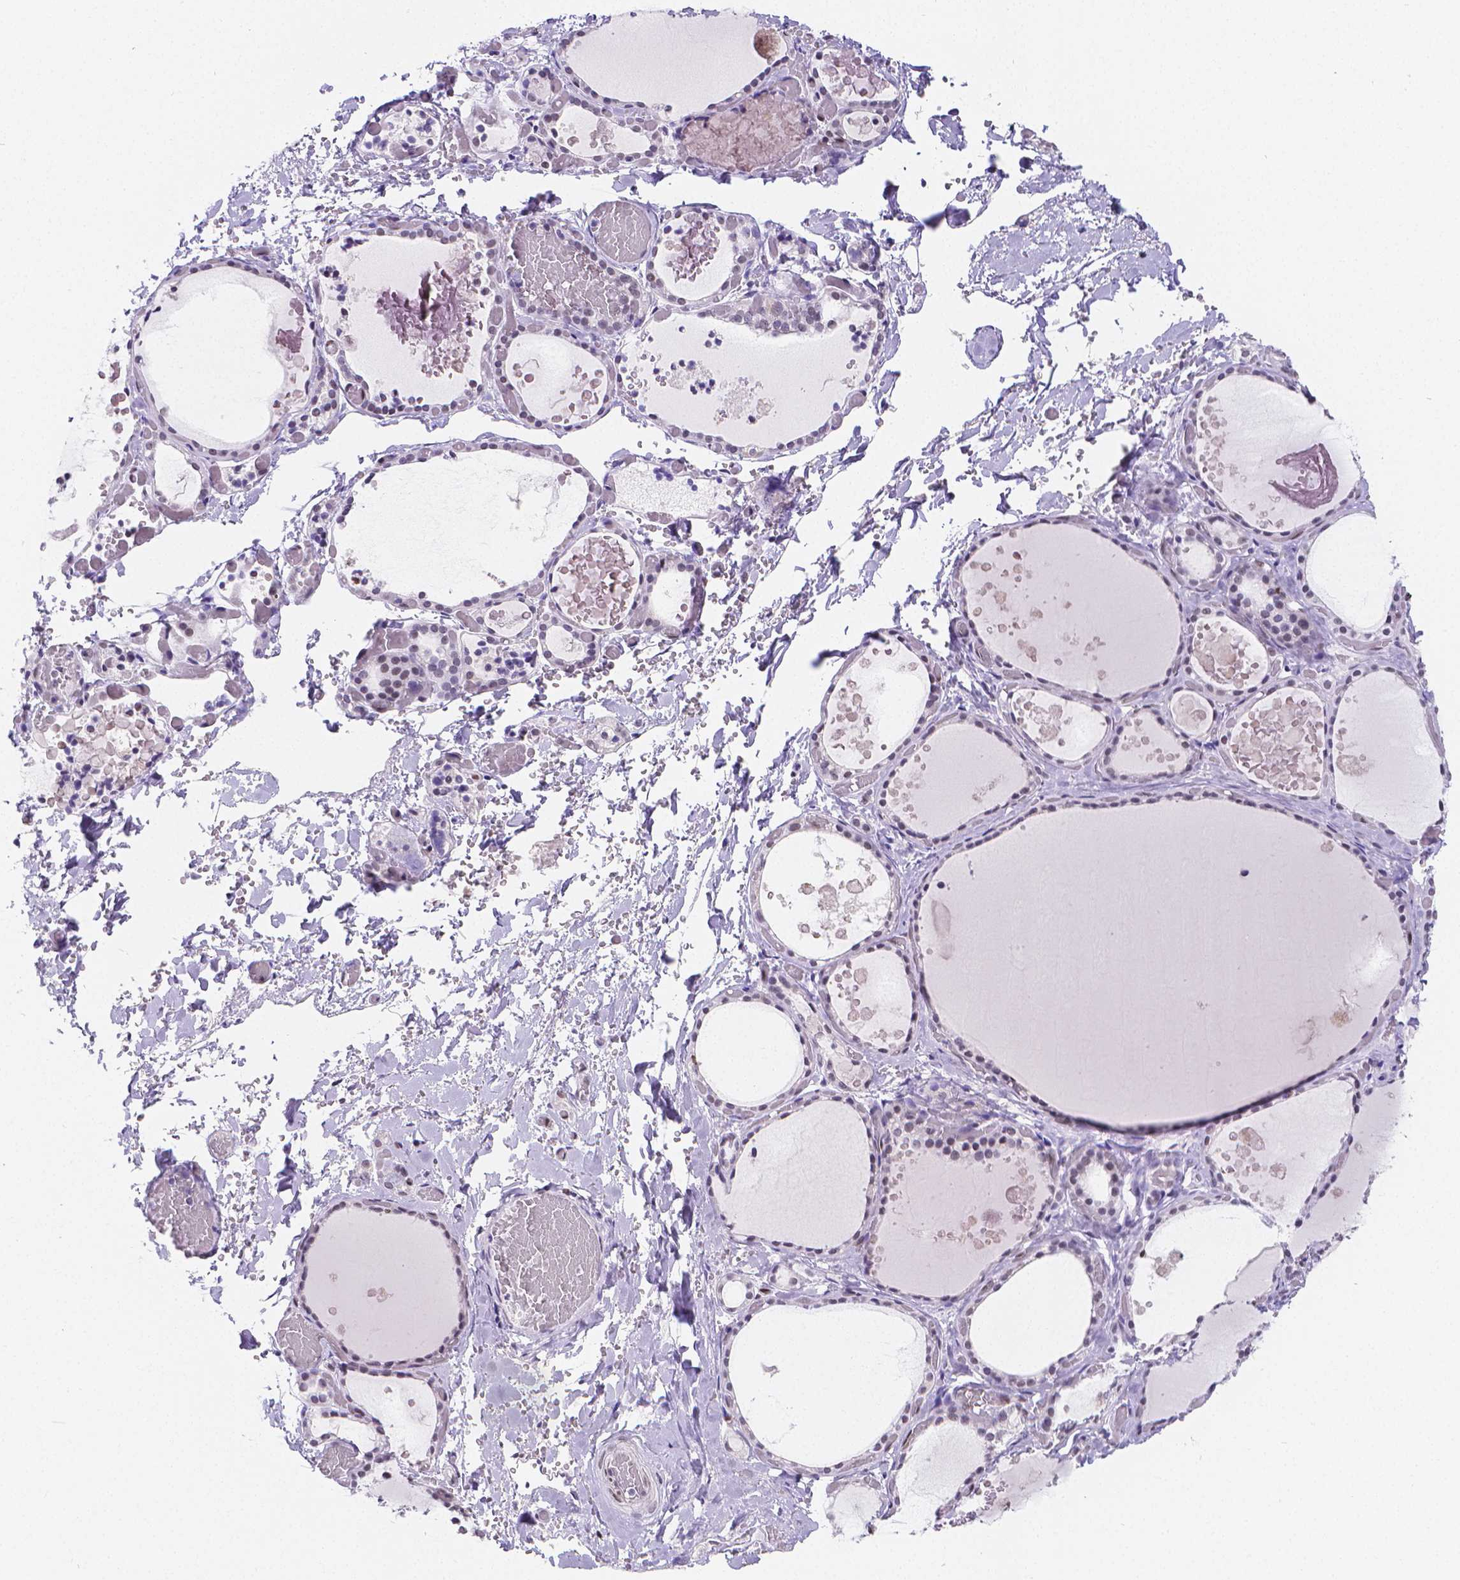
{"staining": {"intensity": "negative", "quantity": "none", "location": "none"}, "tissue": "thyroid gland", "cell_type": "Glandular cells", "image_type": "normal", "snomed": [{"axis": "morphology", "description": "Normal tissue, NOS"}, {"axis": "topography", "description": "Thyroid gland"}], "caption": "Glandular cells show no significant positivity in normal thyroid gland. Nuclei are stained in blue.", "gene": "MEF2C", "patient": {"sex": "female", "age": 56}}